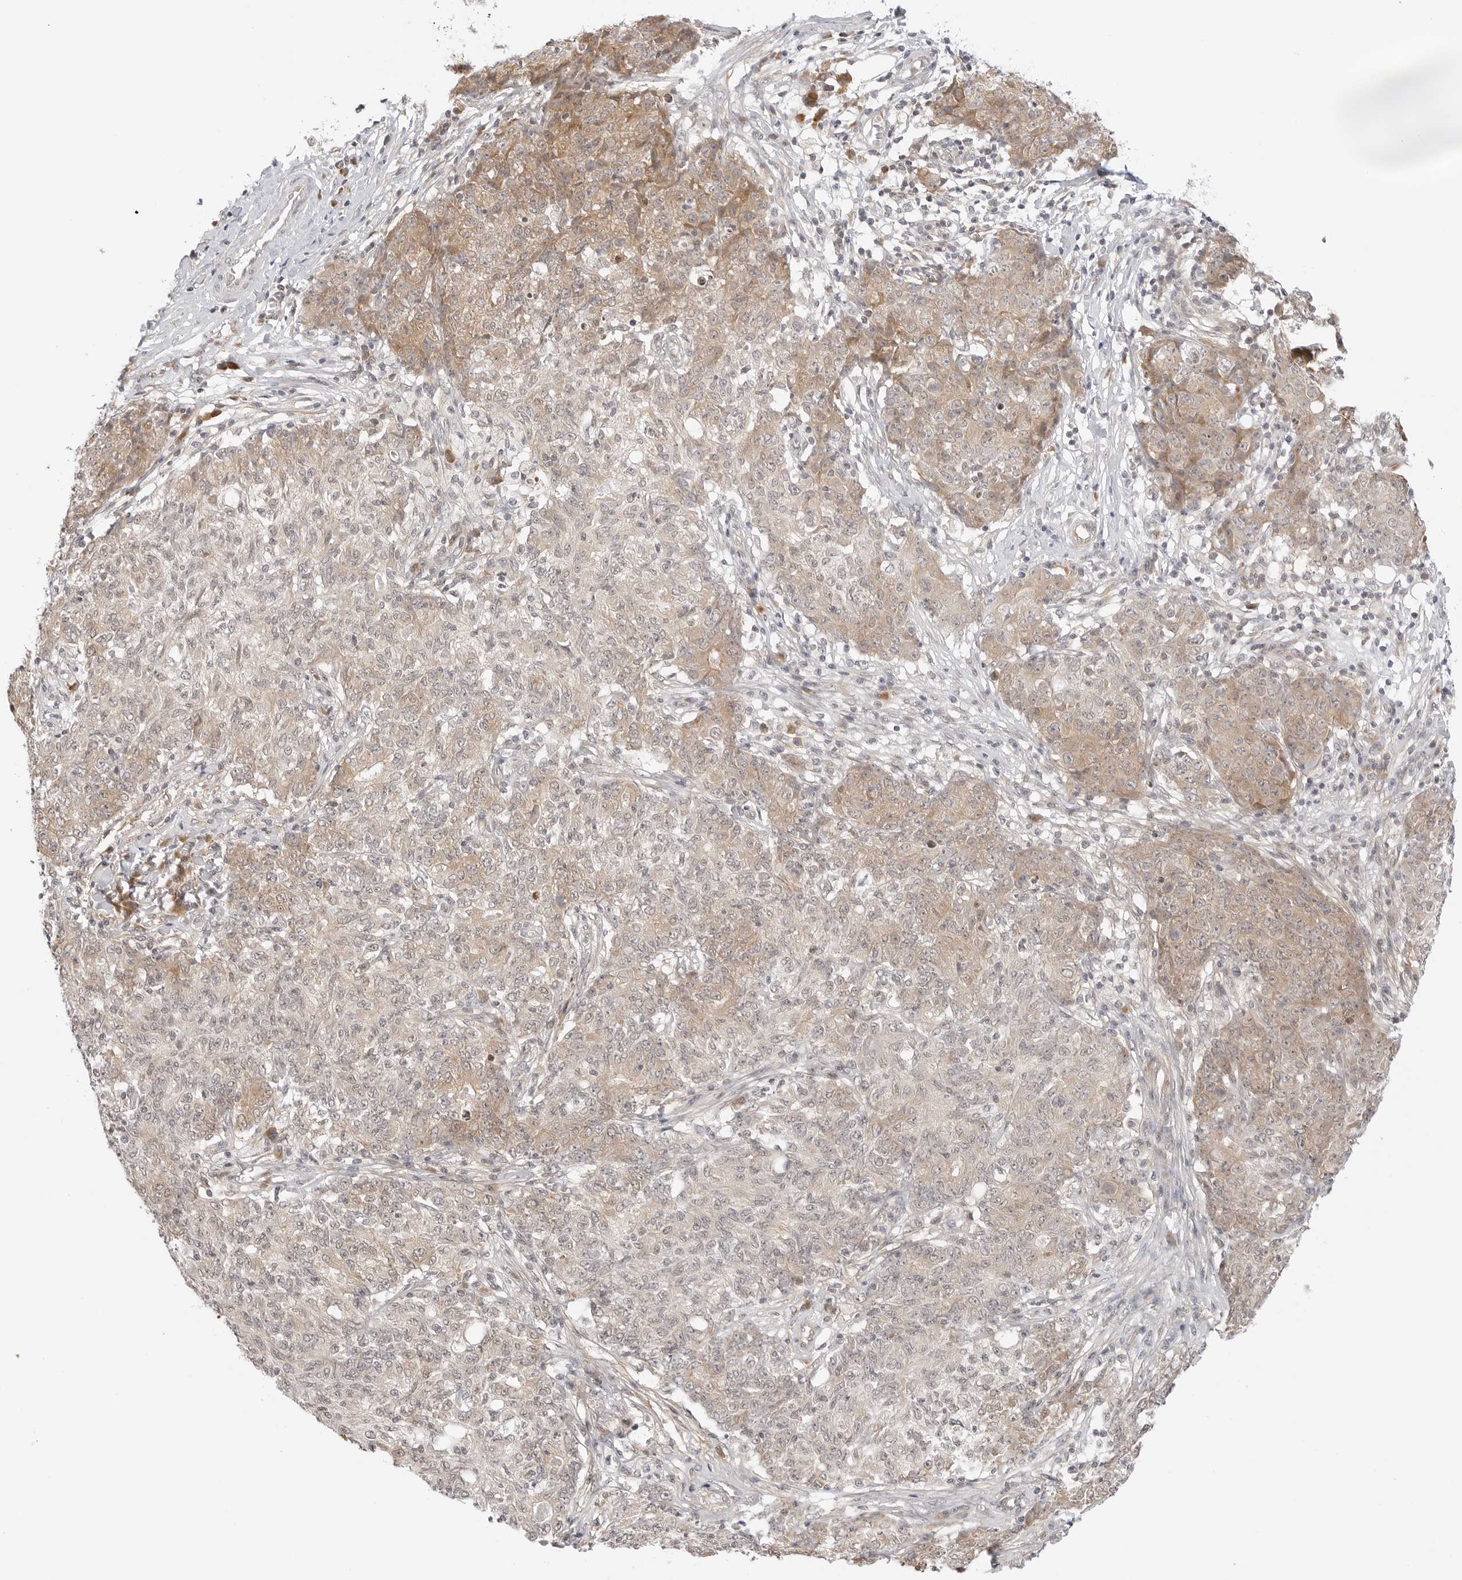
{"staining": {"intensity": "weak", "quantity": ">75%", "location": "cytoplasmic/membranous"}, "tissue": "ovarian cancer", "cell_type": "Tumor cells", "image_type": "cancer", "snomed": [{"axis": "morphology", "description": "Carcinoma, endometroid"}, {"axis": "topography", "description": "Ovary"}], "caption": "Ovarian endometroid carcinoma tissue exhibits weak cytoplasmic/membranous expression in approximately >75% of tumor cells", "gene": "TCP1", "patient": {"sex": "female", "age": 42}}